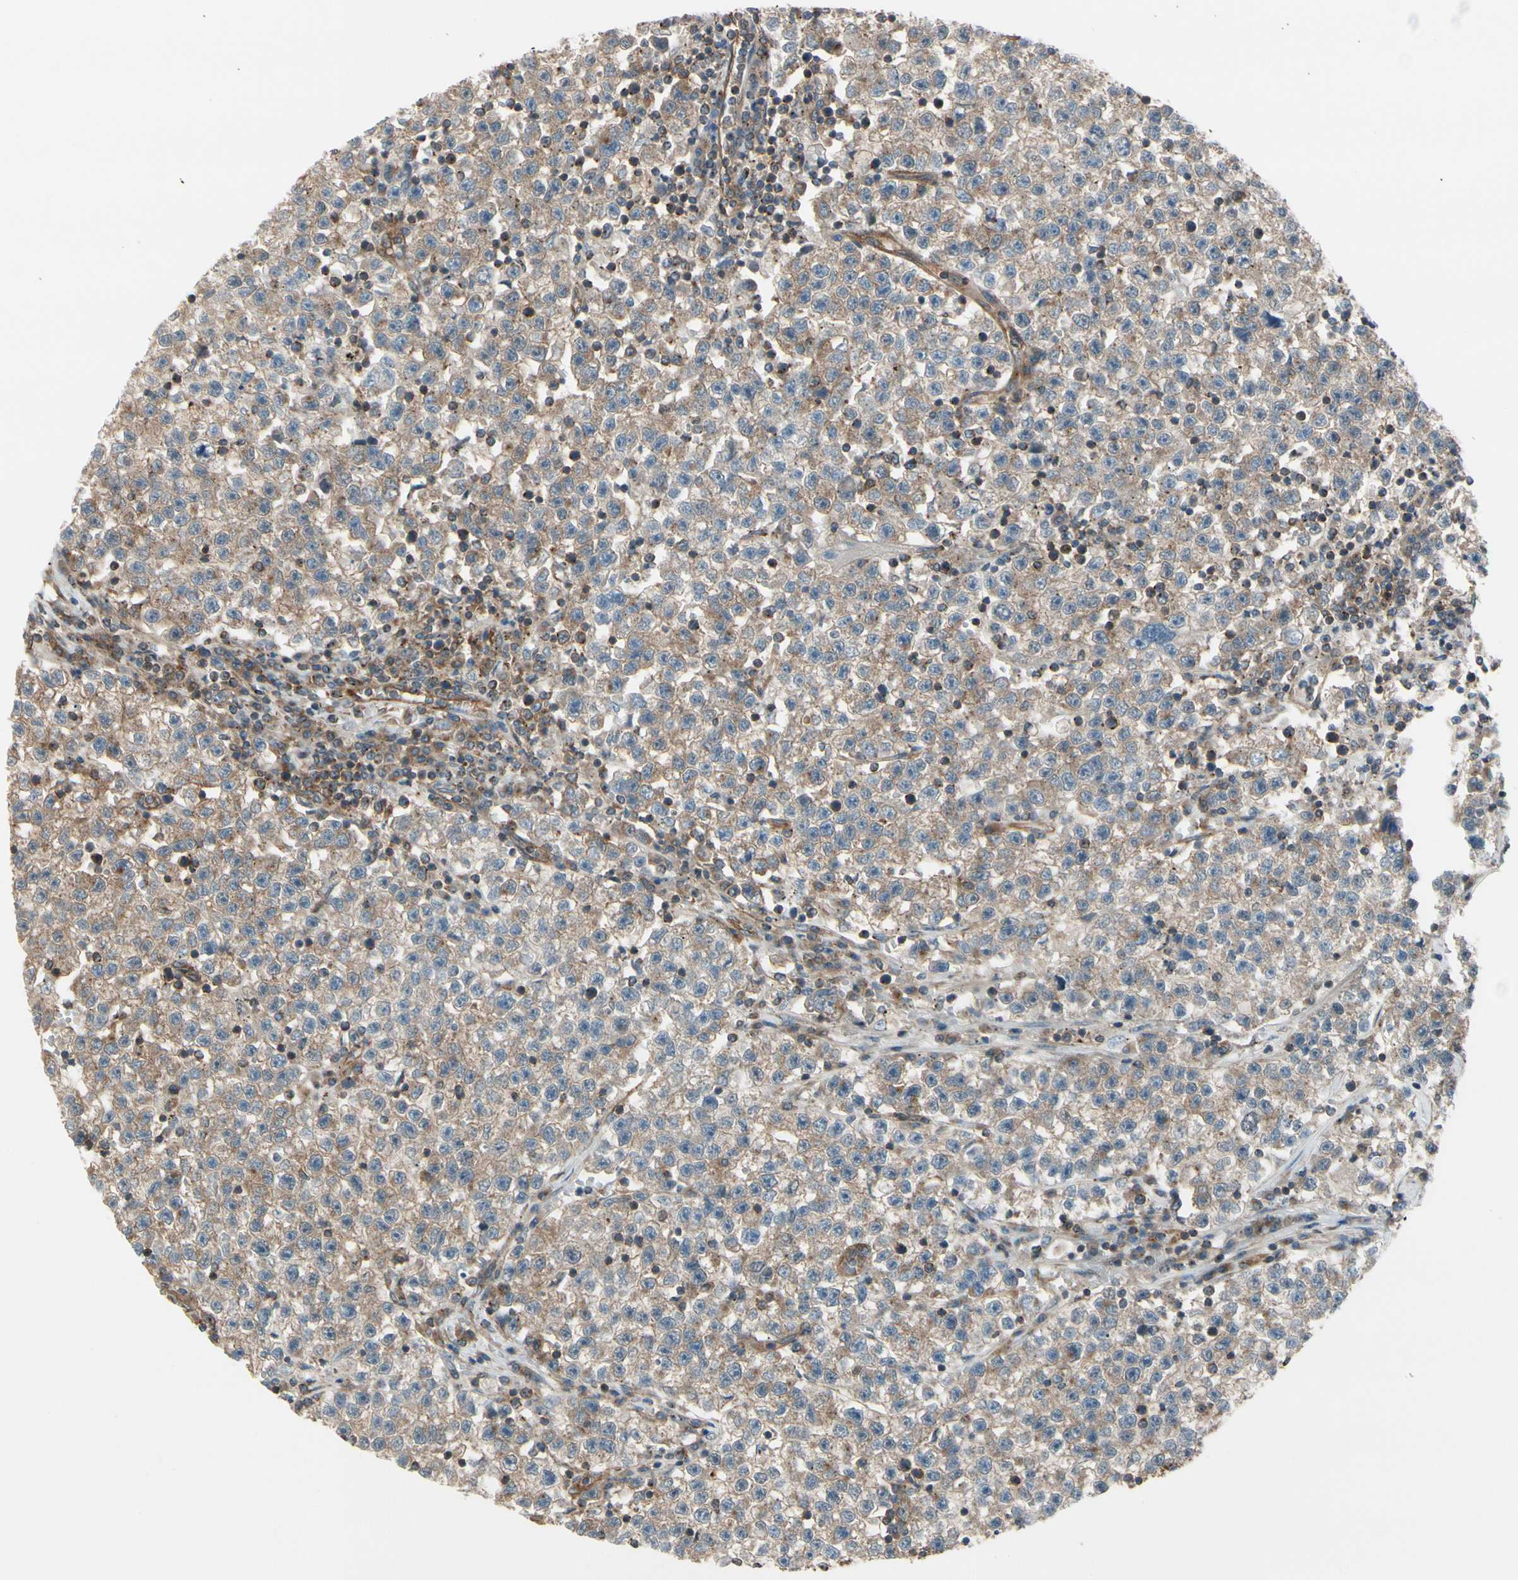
{"staining": {"intensity": "weak", "quantity": ">75%", "location": "cytoplasmic/membranous"}, "tissue": "testis cancer", "cell_type": "Tumor cells", "image_type": "cancer", "snomed": [{"axis": "morphology", "description": "Seminoma, NOS"}, {"axis": "topography", "description": "Testis"}], "caption": "Weak cytoplasmic/membranous protein positivity is appreciated in about >75% of tumor cells in seminoma (testis). (Stains: DAB in brown, nuclei in blue, Microscopy: brightfield microscopy at high magnification).", "gene": "EPS15", "patient": {"sex": "male", "age": 22}}